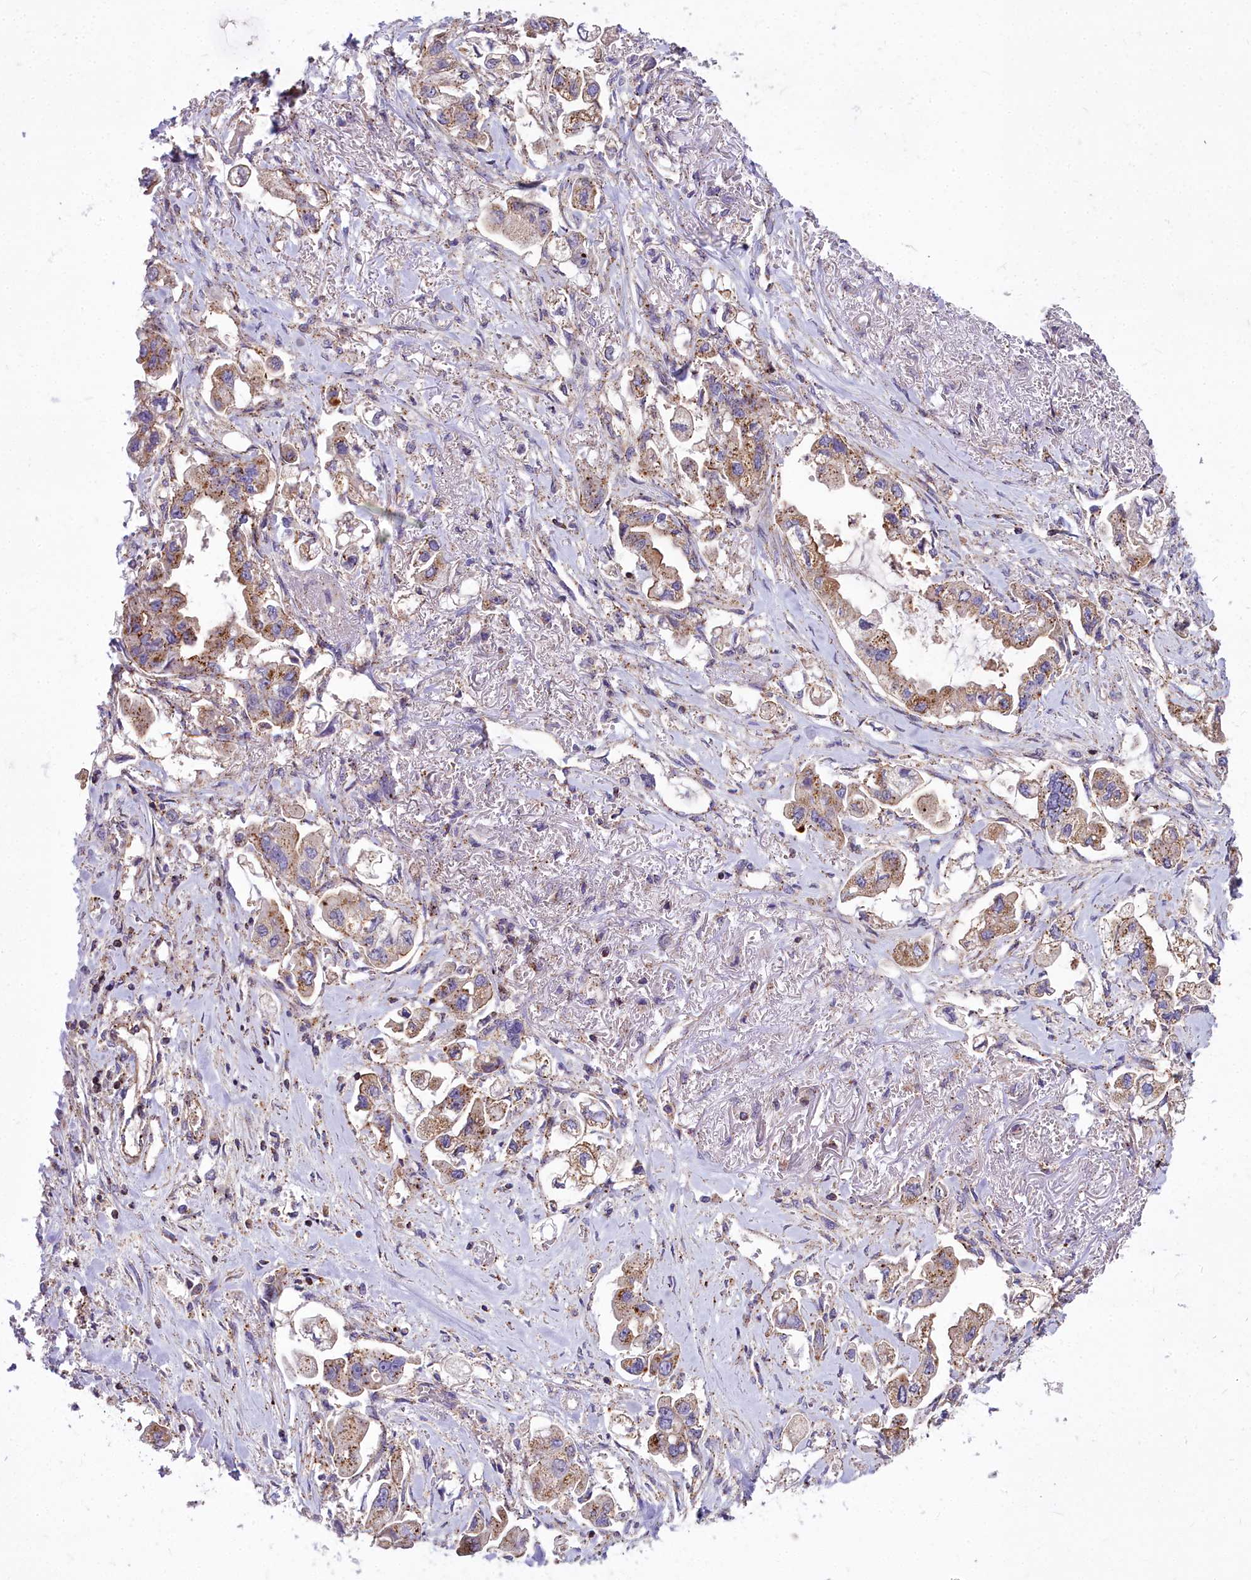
{"staining": {"intensity": "moderate", "quantity": ">75%", "location": "cytoplasmic/membranous"}, "tissue": "stomach cancer", "cell_type": "Tumor cells", "image_type": "cancer", "snomed": [{"axis": "morphology", "description": "Adenocarcinoma, NOS"}, {"axis": "topography", "description": "Stomach"}], "caption": "Stomach cancer tissue exhibits moderate cytoplasmic/membranous expression in about >75% of tumor cells", "gene": "FRMPD1", "patient": {"sex": "male", "age": 62}}